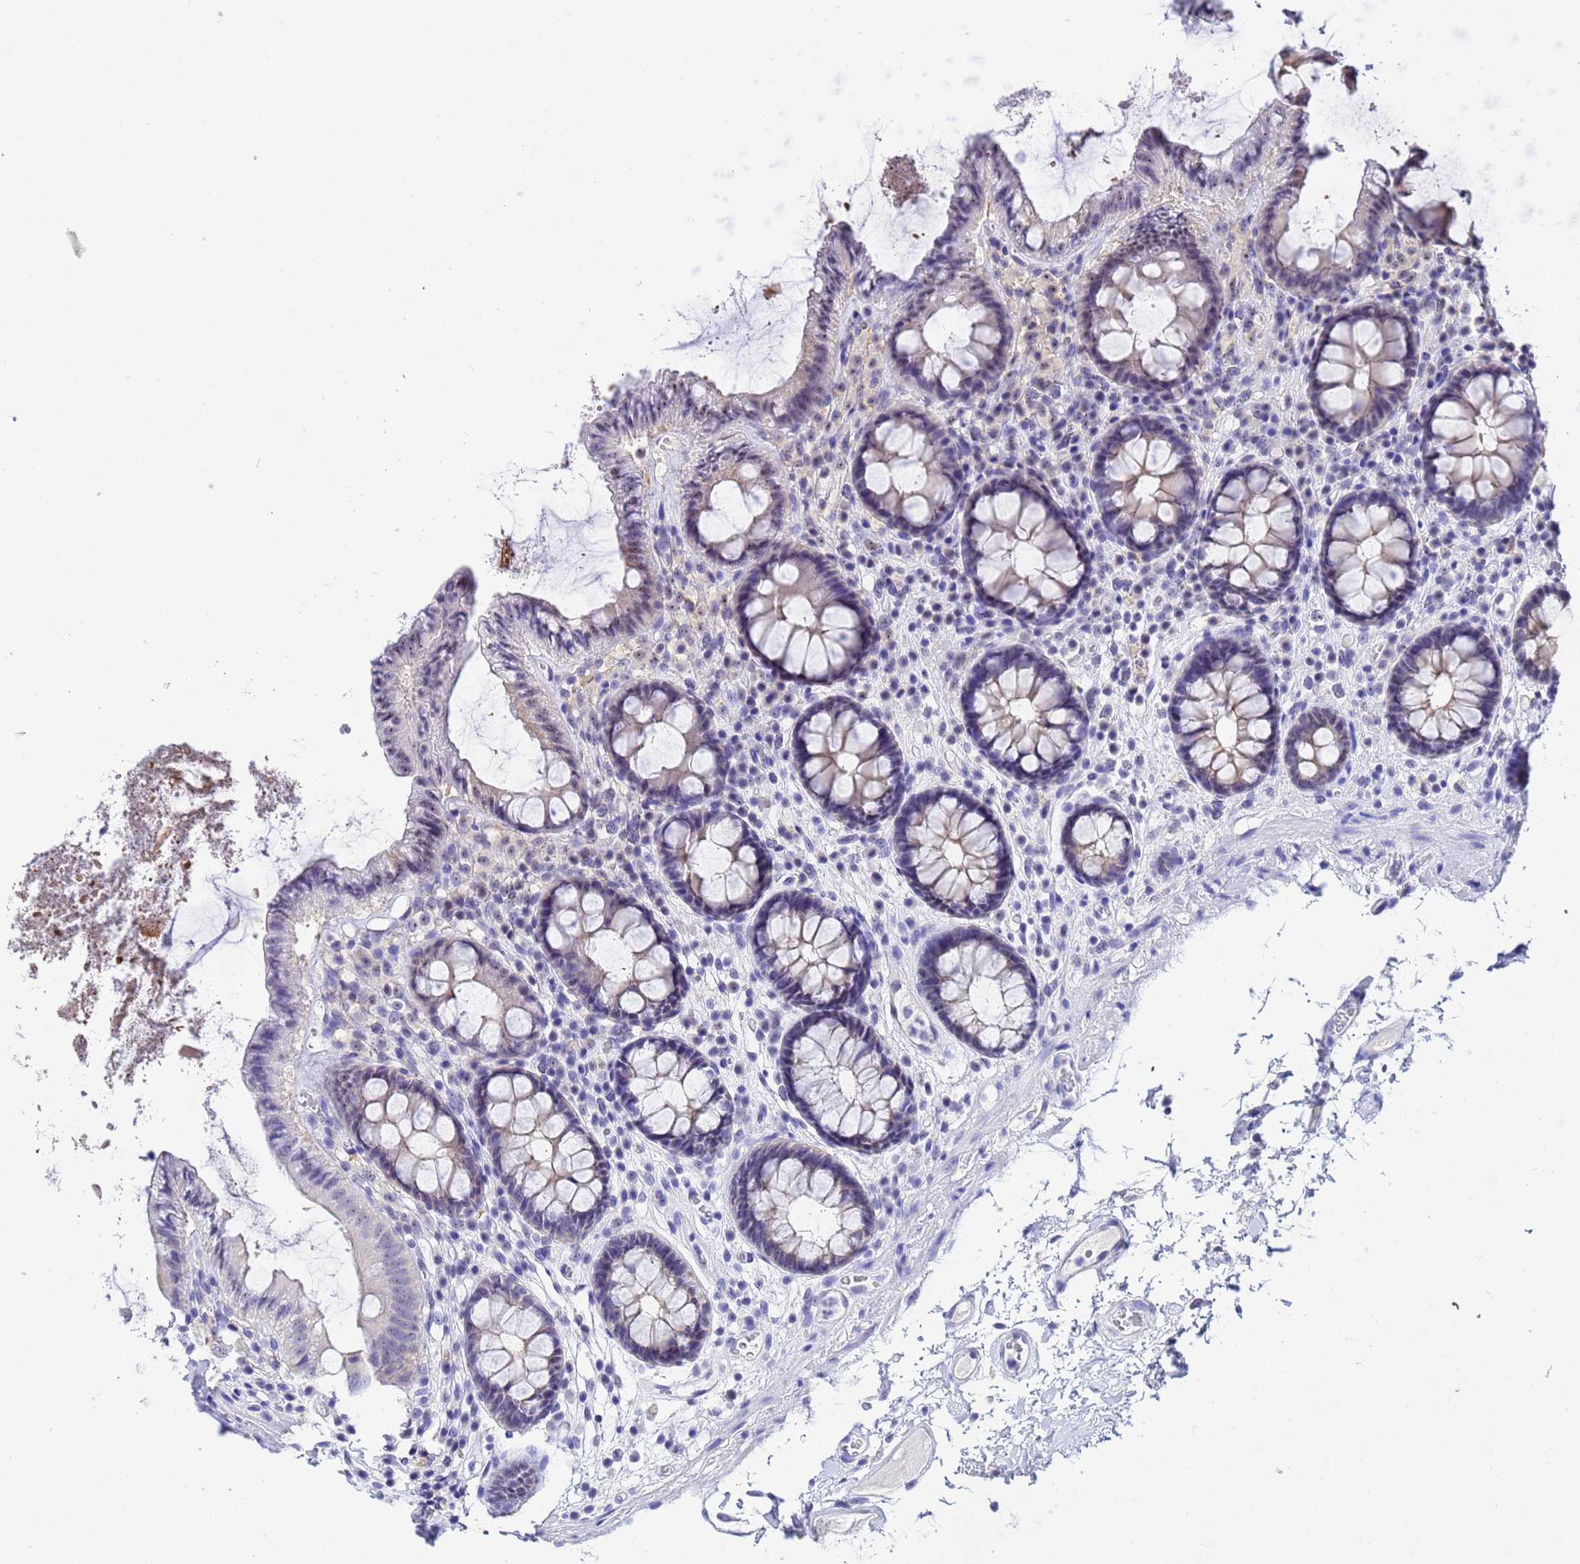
{"staining": {"intensity": "negative", "quantity": "none", "location": "none"}, "tissue": "colon", "cell_type": "Endothelial cells", "image_type": "normal", "snomed": [{"axis": "morphology", "description": "Normal tissue, NOS"}, {"axis": "topography", "description": "Colon"}], "caption": "This is an IHC histopathology image of normal human colon. There is no staining in endothelial cells.", "gene": "ACTL6B", "patient": {"sex": "male", "age": 84}}